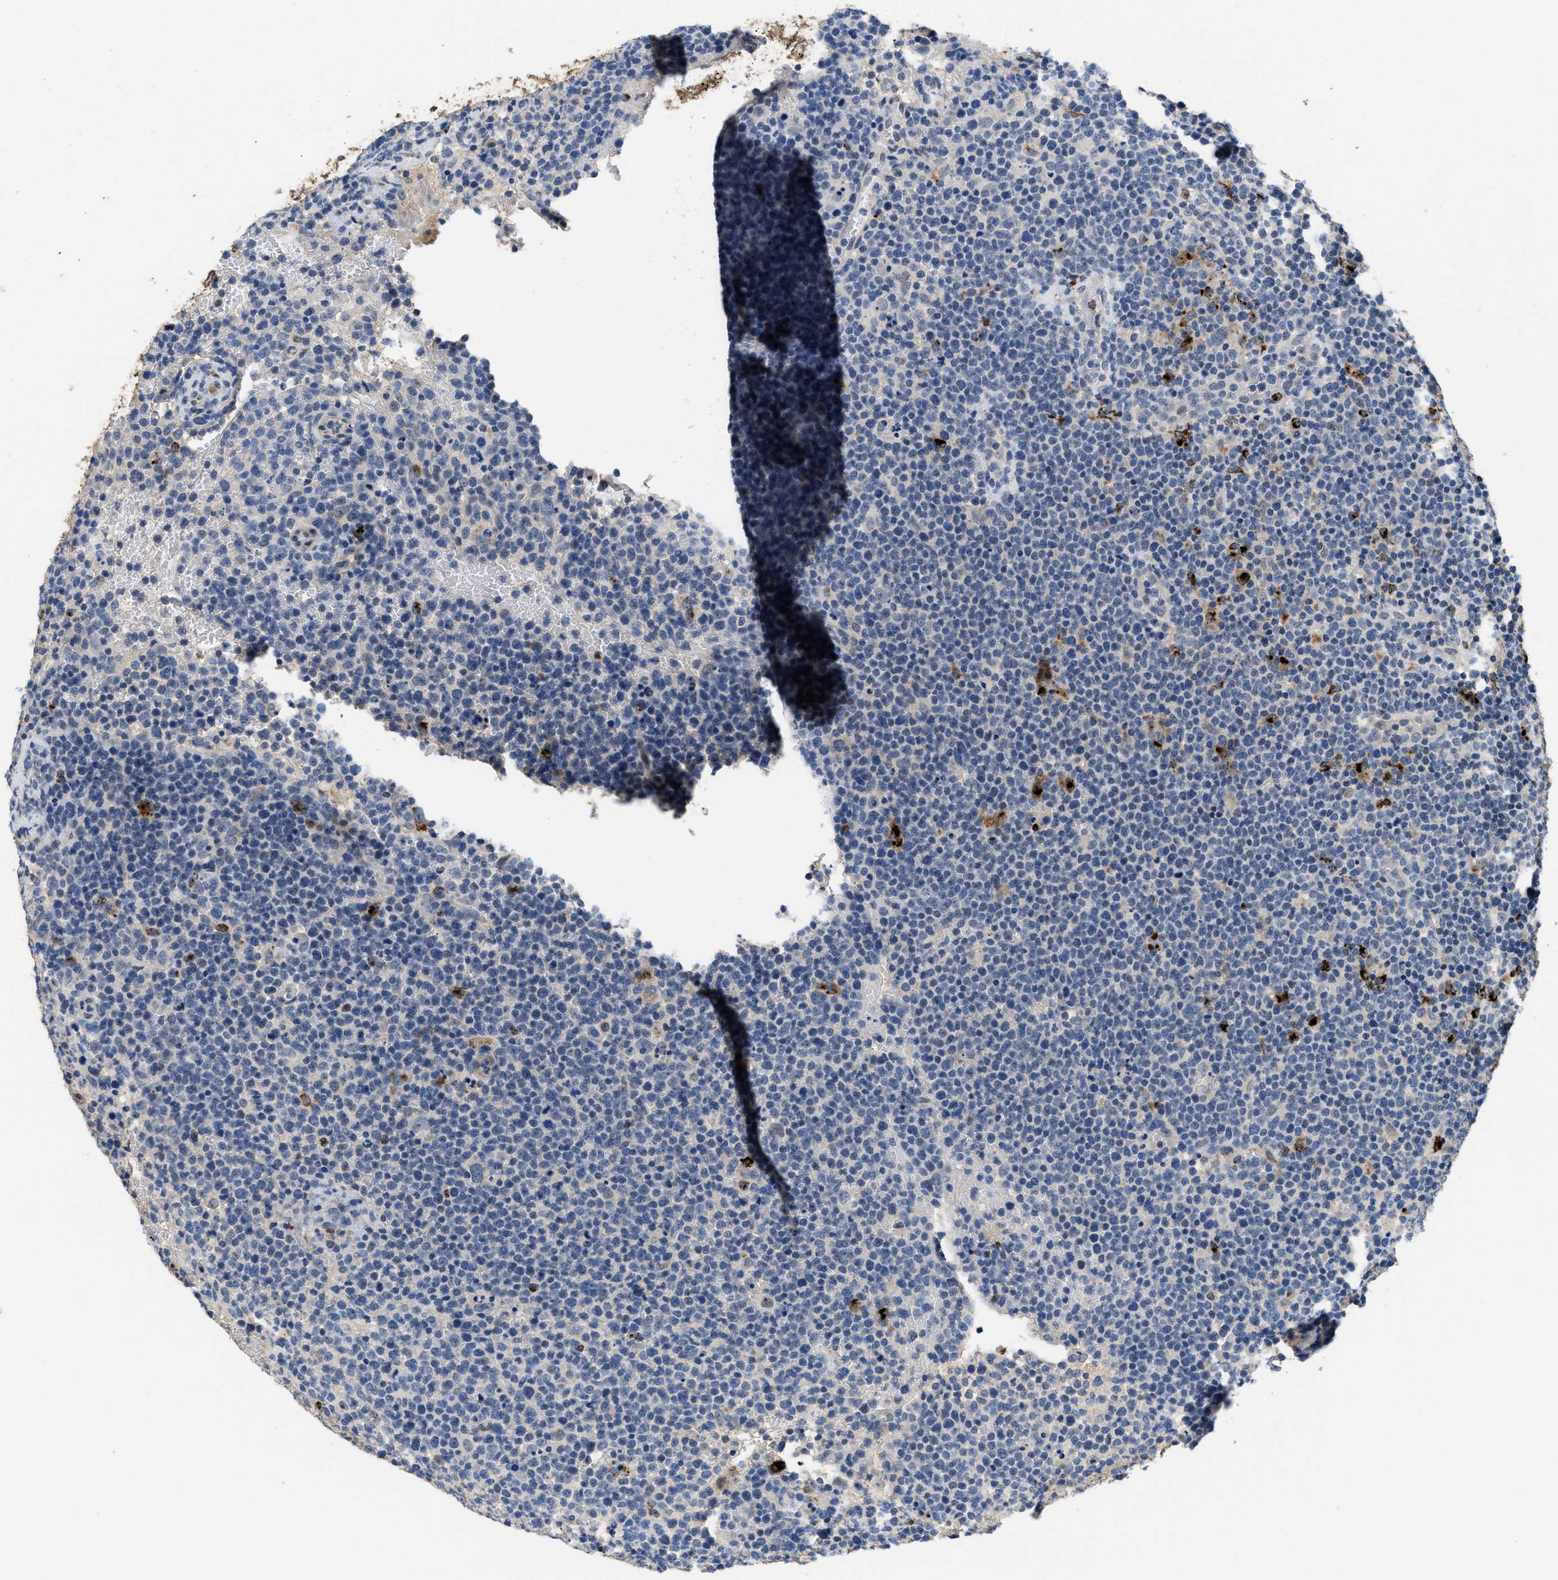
{"staining": {"intensity": "negative", "quantity": "none", "location": "none"}, "tissue": "lymphoma", "cell_type": "Tumor cells", "image_type": "cancer", "snomed": [{"axis": "morphology", "description": "Malignant lymphoma, non-Hodgkin's type, High grade"}, {"axis": "topography", "description": "Lymph node"}], "caption": "Immunohistochemistry histopathology image of neoplastic tissue: human lymphoma stained with DAB (3,3'-diaminobenzidine) exhibits no significant protein expression in tumor cells.", "gene": "BMPR2", "patient": {"sex": "male", "age": 61}}